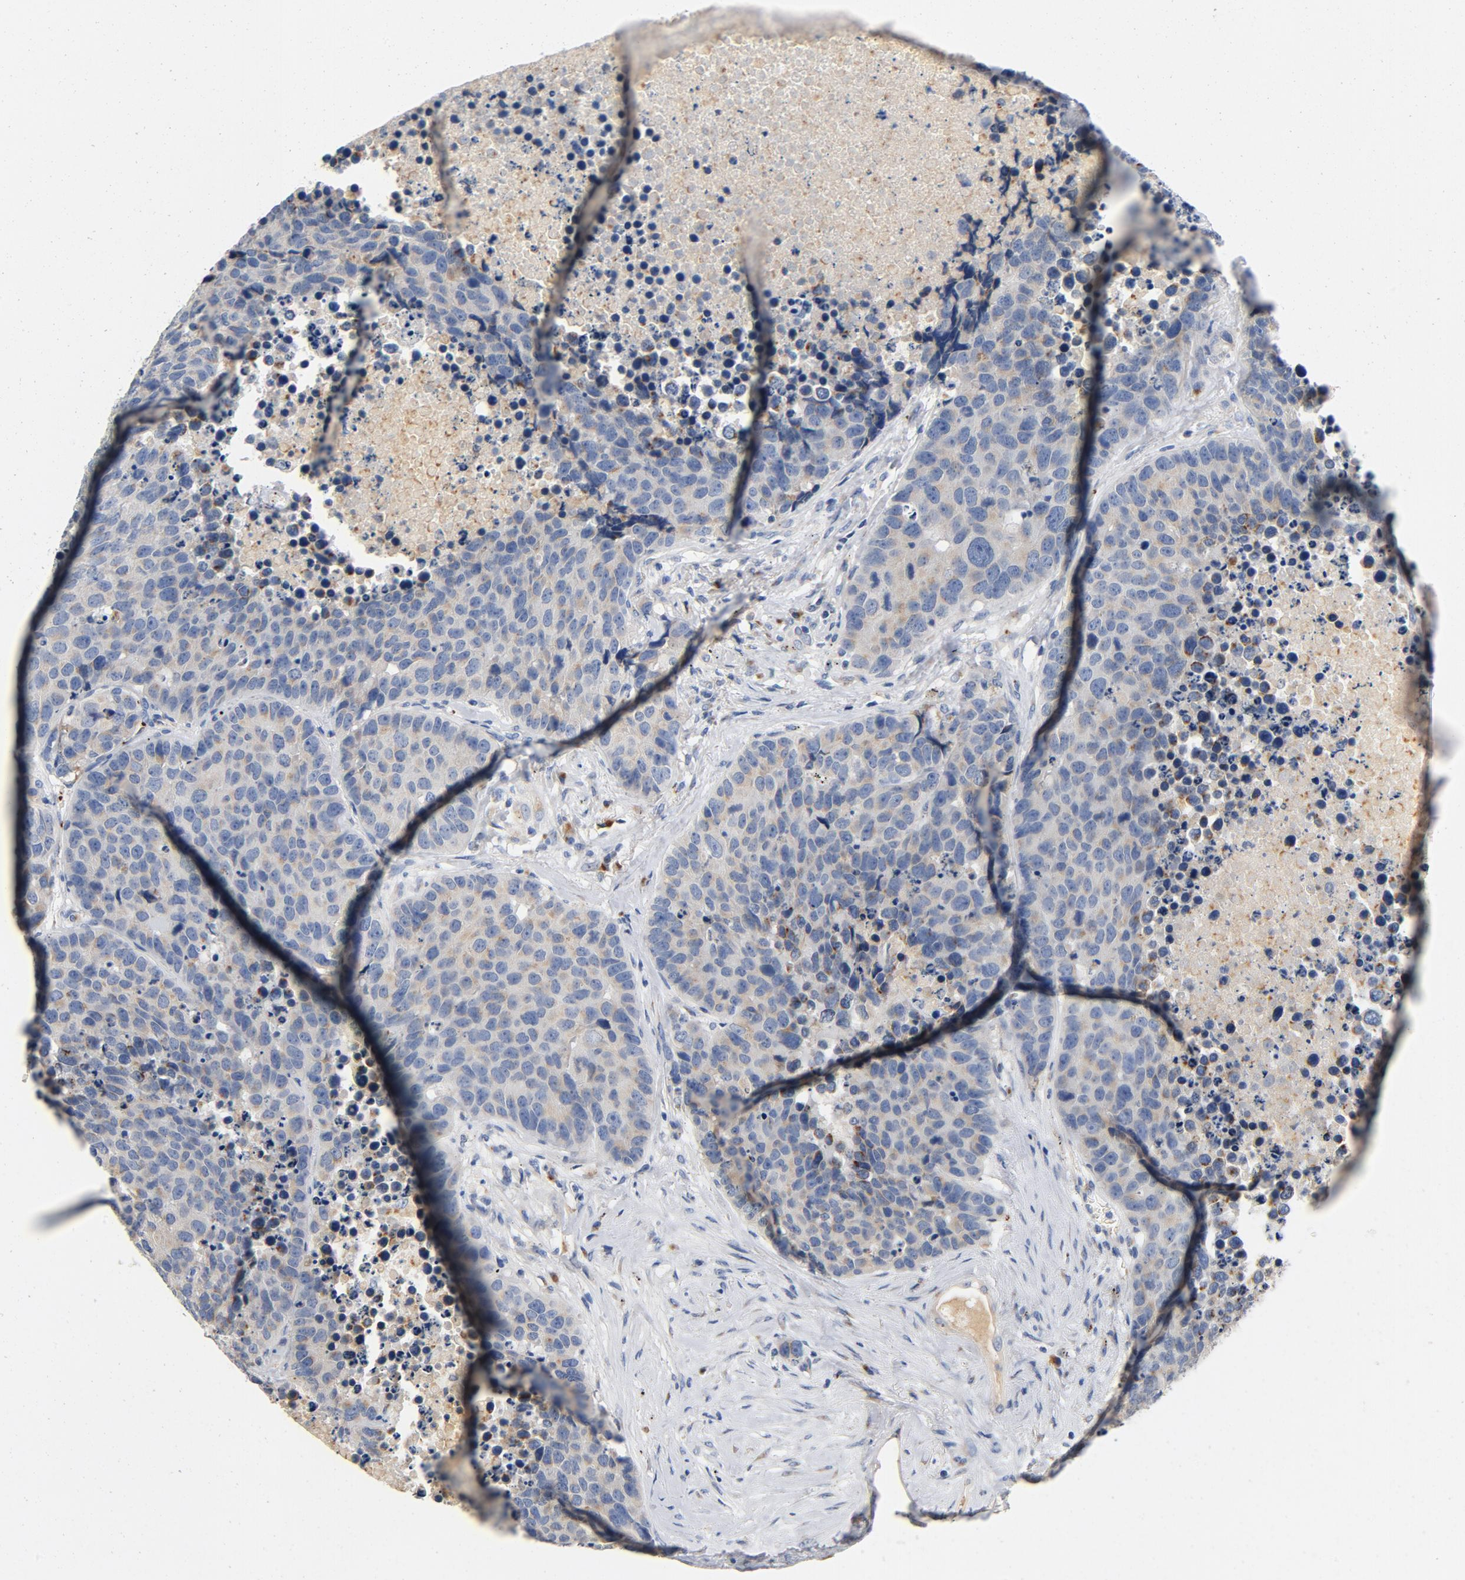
{"staining": {"intensity": "negative", "quantity": "none", "location": "none"}, "tissue": "carcinoid", "cell_type": "Tumor cells", "image_type": "cancer", "snomed": [{"axis": "morphology", "description": "Carcinoid, malignant, NOS"}, {"axis": "topography", "description": "Lung"}], "caption": "Immunohistochemistry (IHC) of malignant carcinoid displays no positivity in tumor cells. The staining is performed using DAB brown chromogen with nuclei counter-stained in using hematoxylin.", "gene": "LMAN2", "patient": {"sex": "male", "age": 60}}